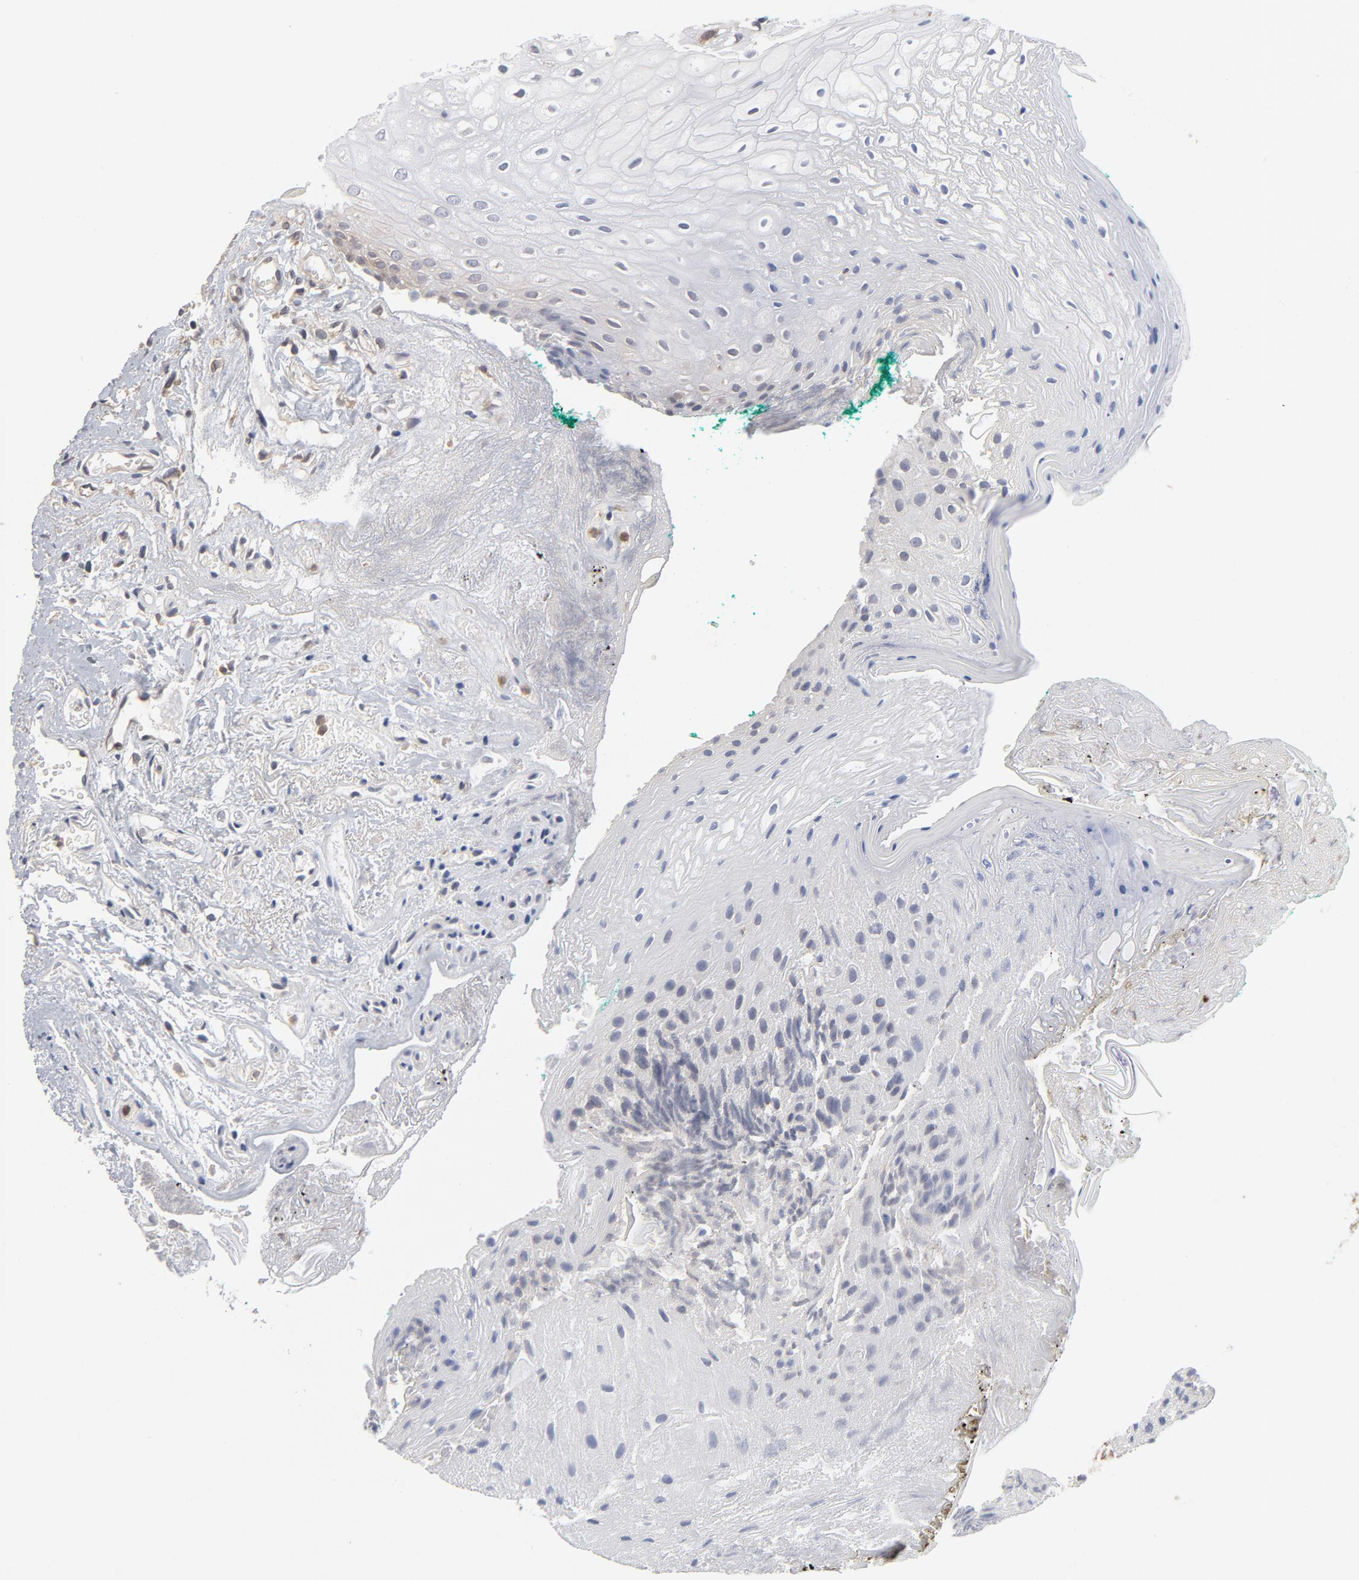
{"staining": {"intensity": "negative", "quantity": "none", "location": "none"}, "tissue": "oral mucosa", "cell_type": "Squamous epithelial cells", "image_type": "normal", "snomed": [{"axis": "morphology", "description": "Normal tissue, NOS"}, {"axis": "morphology", "description": "Squamous cell carcinoma, NOS"}, {"axis": "topography", "description": "Skeletal muscle"}, {"axis": "topography", "description": "Oral tissue"}, {"axis": "topography", "description": "Head-Neck"}], "caption": "The micrograph demonstrates no significant expression in squamous epithelial cells of oral mucosa.", "gene": "ASMTL", "patient": {"sex": "female", "age": 84}}